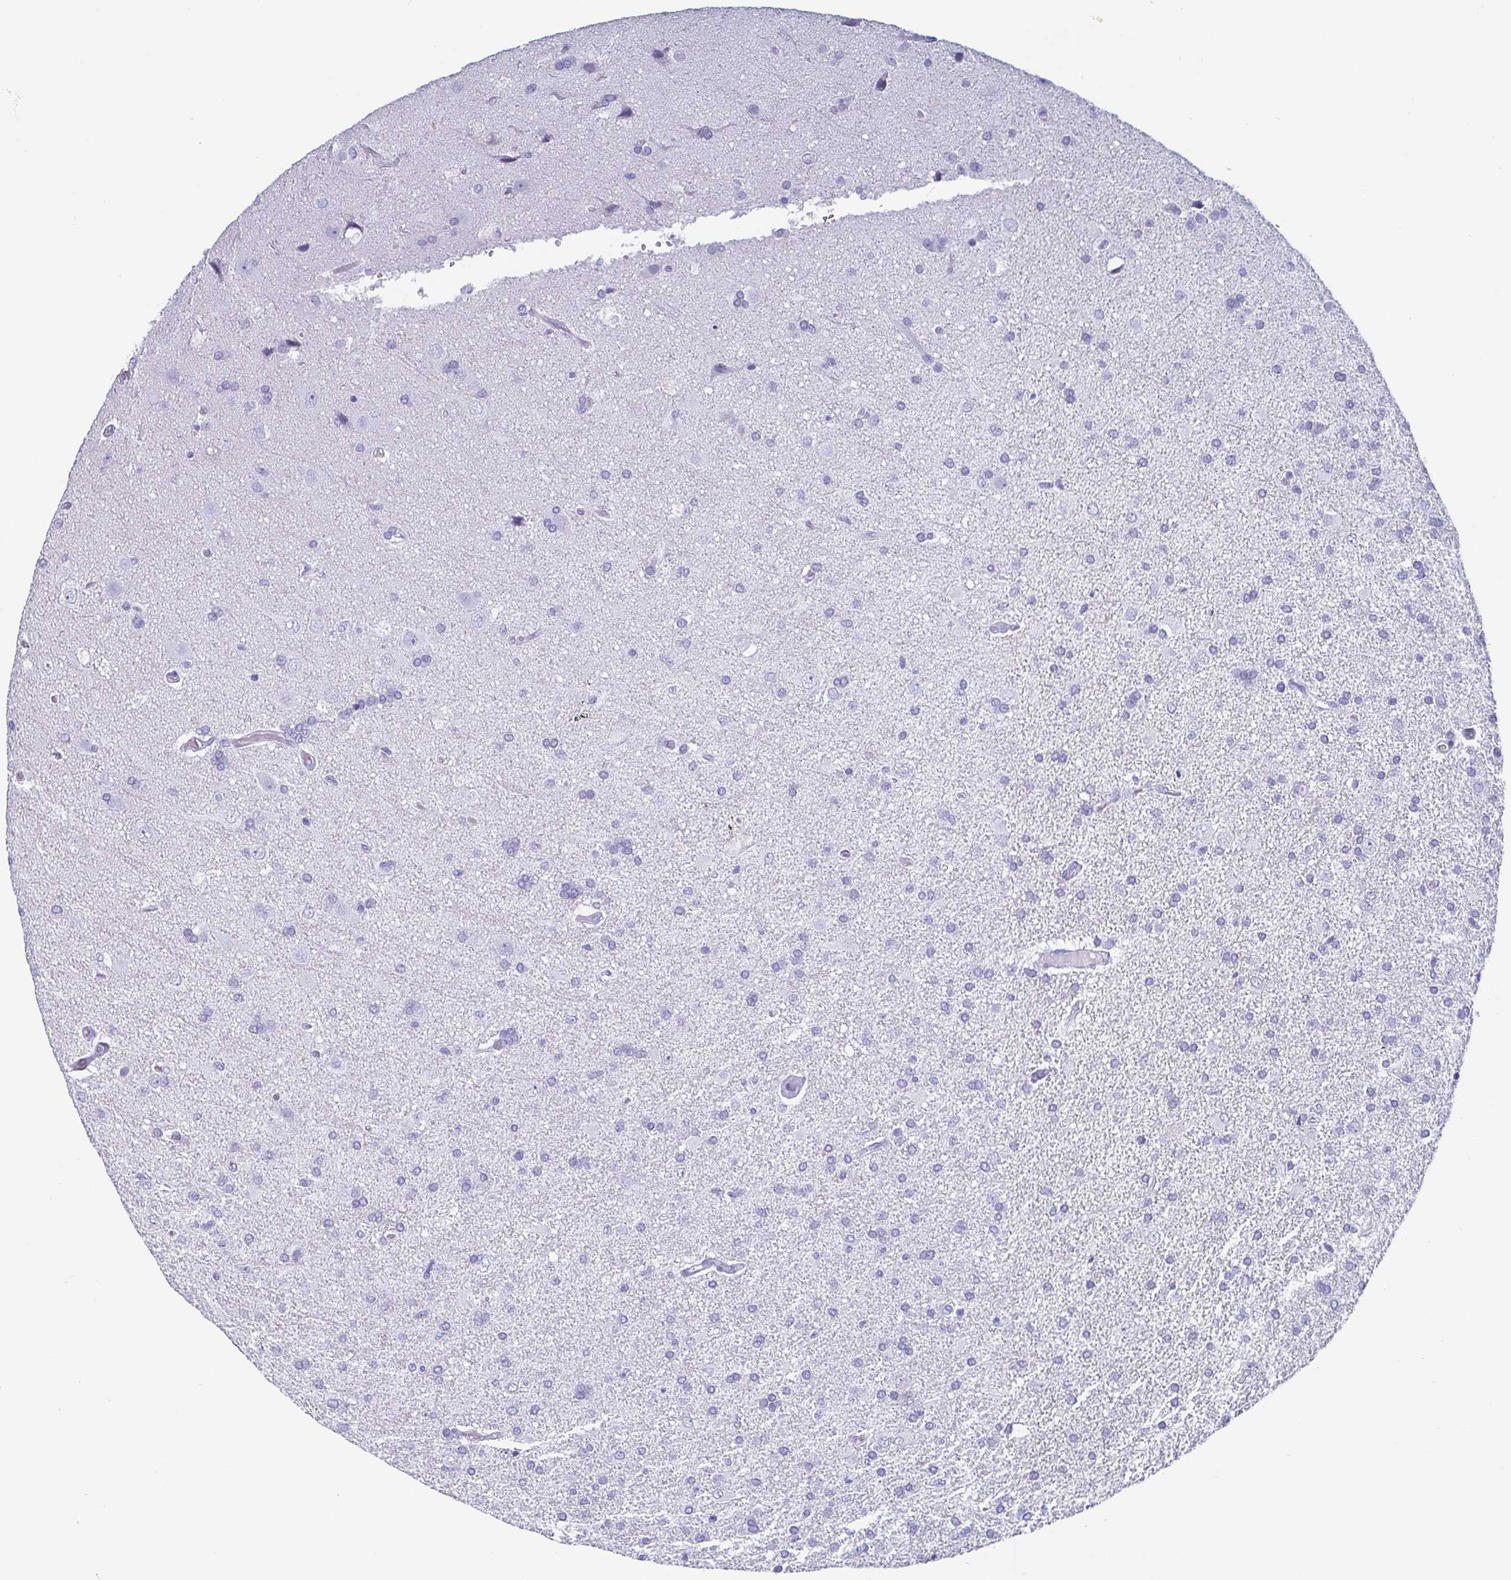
{"staining": {"intensity": "negative", "quantity": "none", "location": "none"}, "tissue": "glioma", "cell_type": "Tumor cells", "image_type": "cancer", "snomed": [{"axis": "morphology", "description": "Glioma, malignant, High grade"}, {"axis": "topography", "description": "Brain"}], "caption": "DAB (3,3'-diaminobenzidine) immunohistochemical staining of malignant high-grade glioma demonstrates no significant positivity in tumor cells.", "gene": "SCGN", "patient": {"sex": "male", "age": 68}}